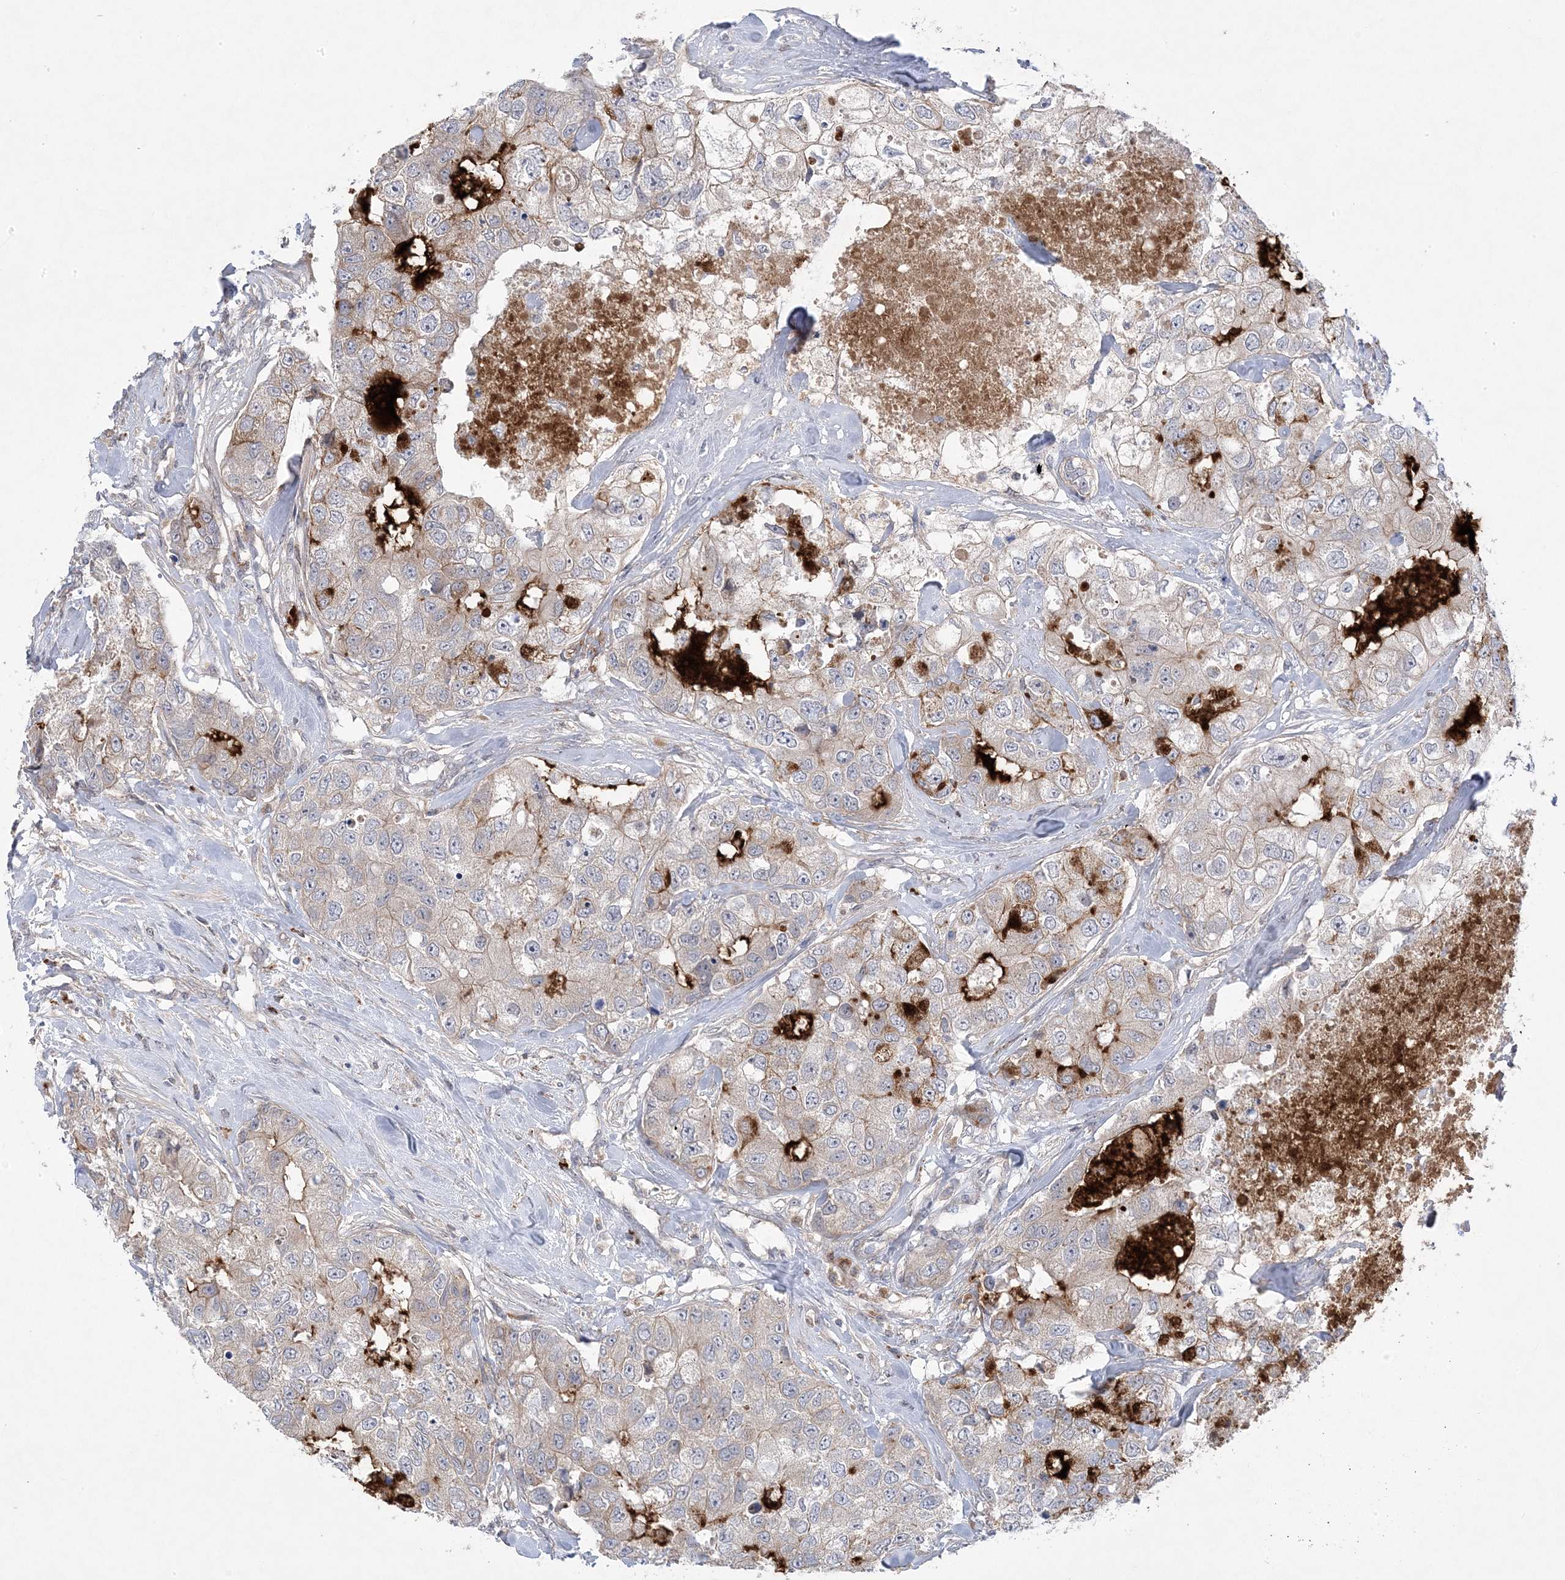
{"staining": {"intensity": "weak", "quantity": "<25%", "location": "cytoplasmic/membranous"}, "tissue": "breast cancer", "cell_type": "Tumor cells", "image_type": "cancer", "snomed": [{"axis": "morphology", "description": "Duct carcinoma"}, {"axis": "topography", "description": "Breast"}], "caption": "A high-resolution histopathology image shows IHC staining of breast cancer (invasive ductal carcinoma), which demonstrates no significant staining in tumor cells.", "gene": "ANAPC1", "patient": {"sex": "female", "age": 62}}